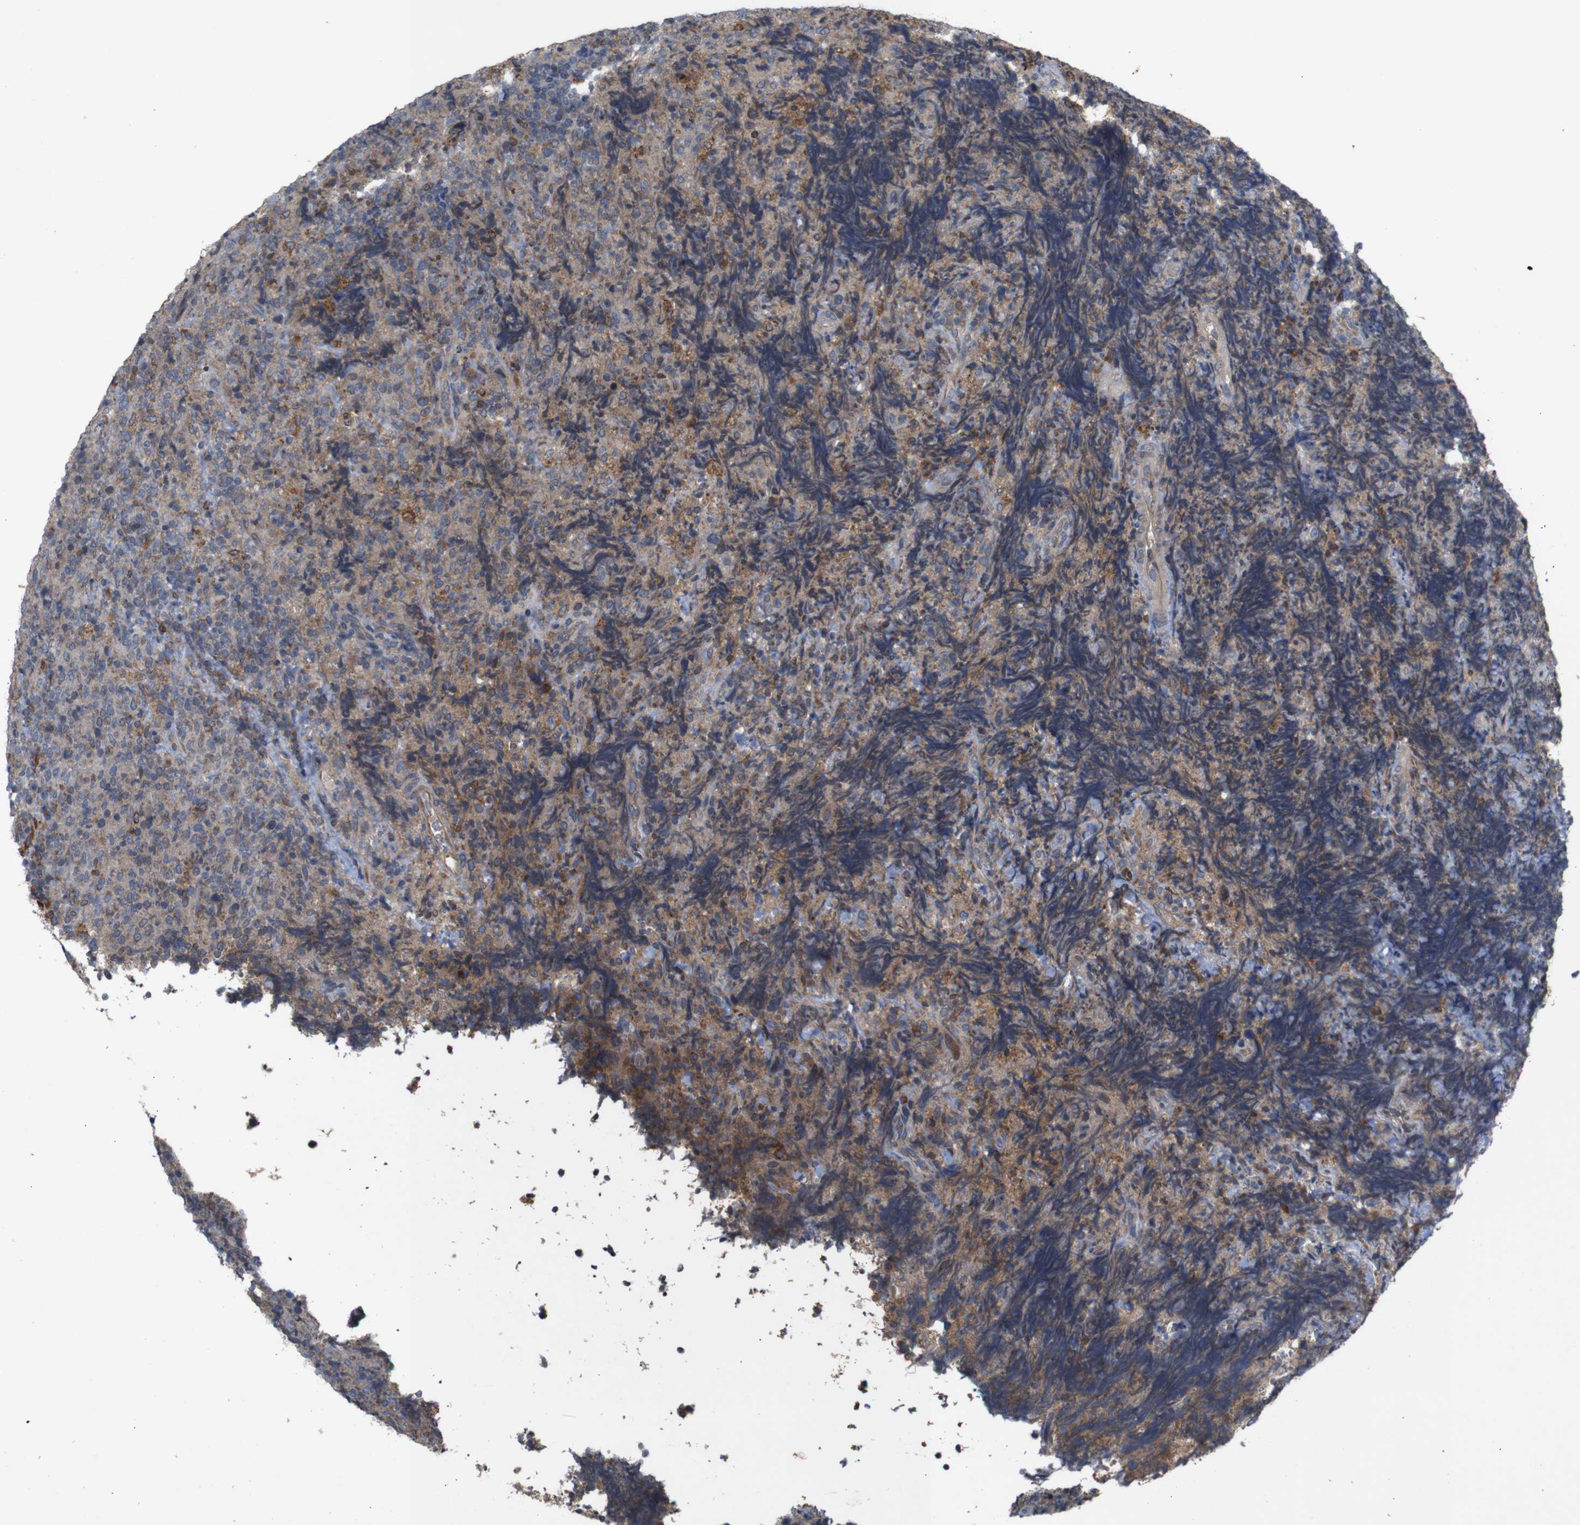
{"staining": {"intensity": "moderate", "quantity": "<25%", "location": "cytoplasmic/membranous"}, "tissue": "lymphoma", "cell_type": "Tumor cells", "image_type": "cancer", "snomed": [{"axis": "morphology", "description": "Malignant lymphoma, non-Hodgkin's type, High grade"}, {"axis": "topography", "description": "Tonsil"}], "caption": "There is low levels of moderate cytoplasmic/membranous positivity in tumor cells of malignant lymphoma, non-Hodgkin's type (high-grade), as demonstrated by immunohistochemical staining (brown color).", "gene": "PTPN1", "patient": {"sex": "female", "age": 36}}